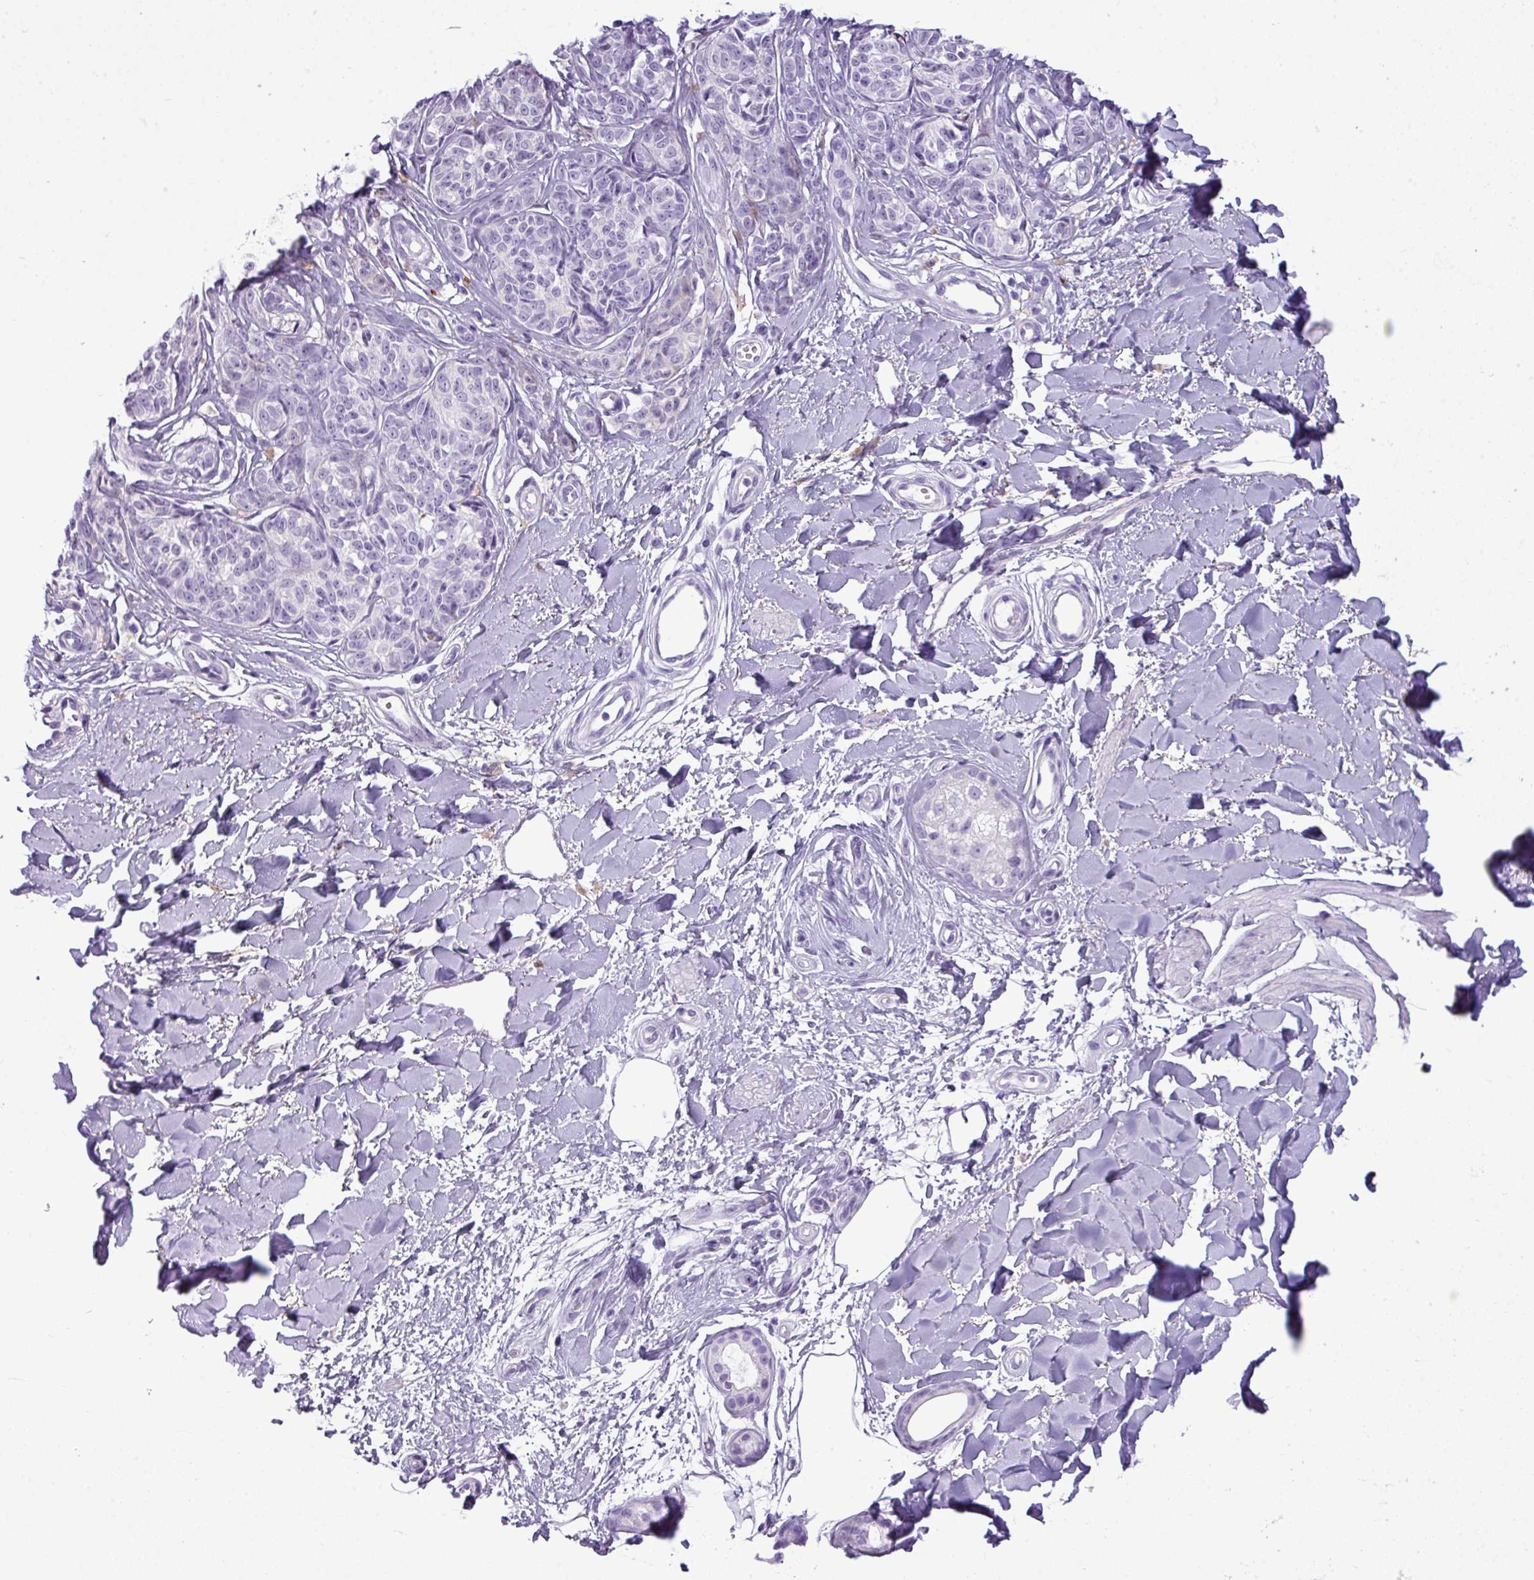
{"staining": {"intensity": "negative", "quantity": "none", "location": "none"}, "tissue": "melanoma", "cell_type": "Tumor cells", "image_type": "cancer", "snomed": [{"axis": "morphology", "description": "Malignant melanoma, NOS"}, {"axis": "topography", "description": "Skin"}], "caption": "DAB (3,3'-diaminobenzidine) immunohistochemical staining of human melanoma demonstrates no significant expression in tumor cells.", "gene": "RBMXL2", "patient": {"sex": "female", "age": 37}}